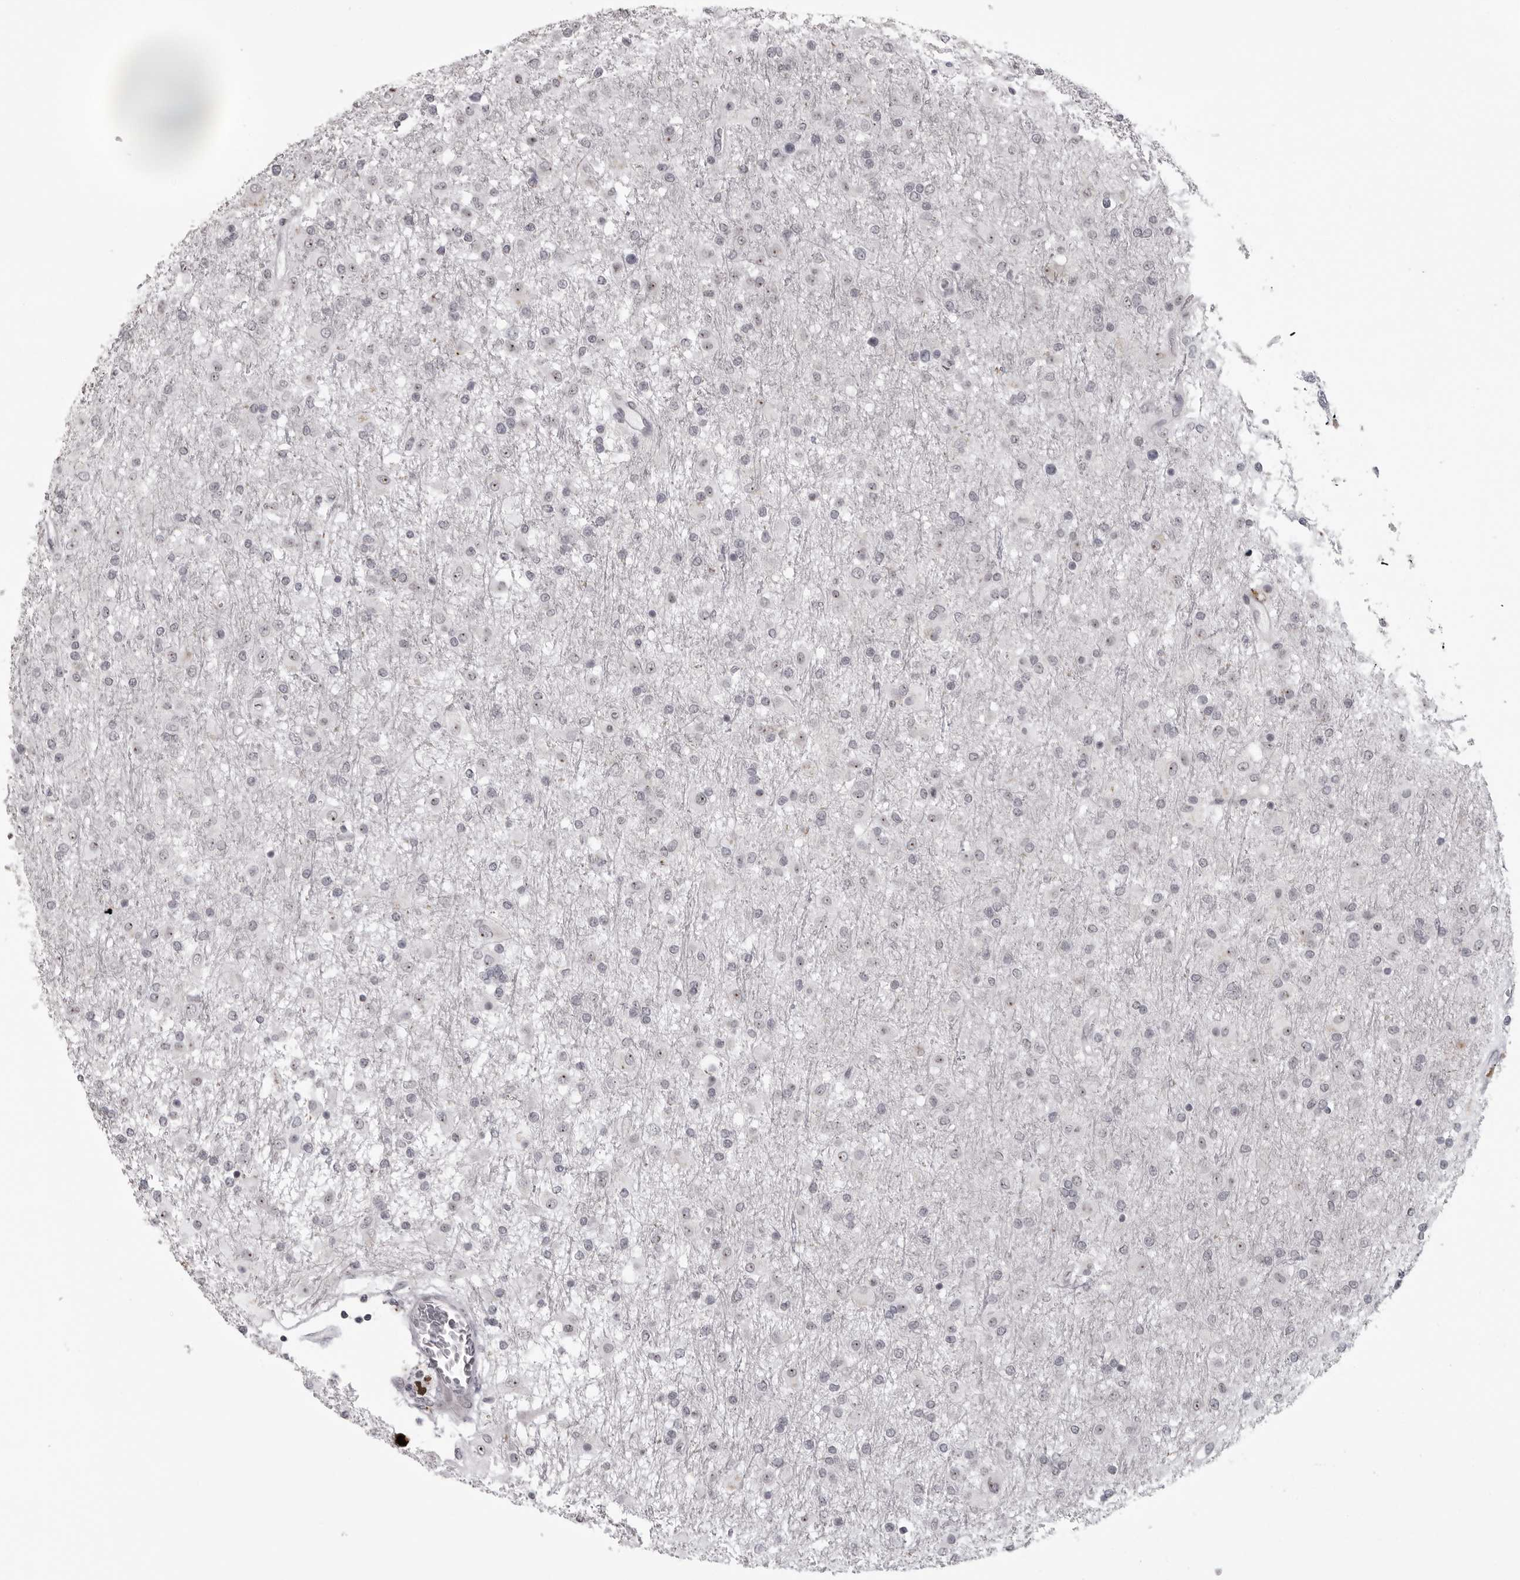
{"staining": {"intensity": "negative", "quantity": "none", "location": "none"}, "tissue": "glioma", "cell_type": "Tumor cells", "image_type": "cancer", "snomed": [{"axis": "morphology", "description": "Glioma, malignant, Low grade"}, {"axis": "topography", "description": "Brain"}], "caption": "This is an immunohistochemistry (IHC) image of glioma. There is no staining in tumor cells.", "gene": "HELZ", "patient": {"sex": "male", "age": 65}}